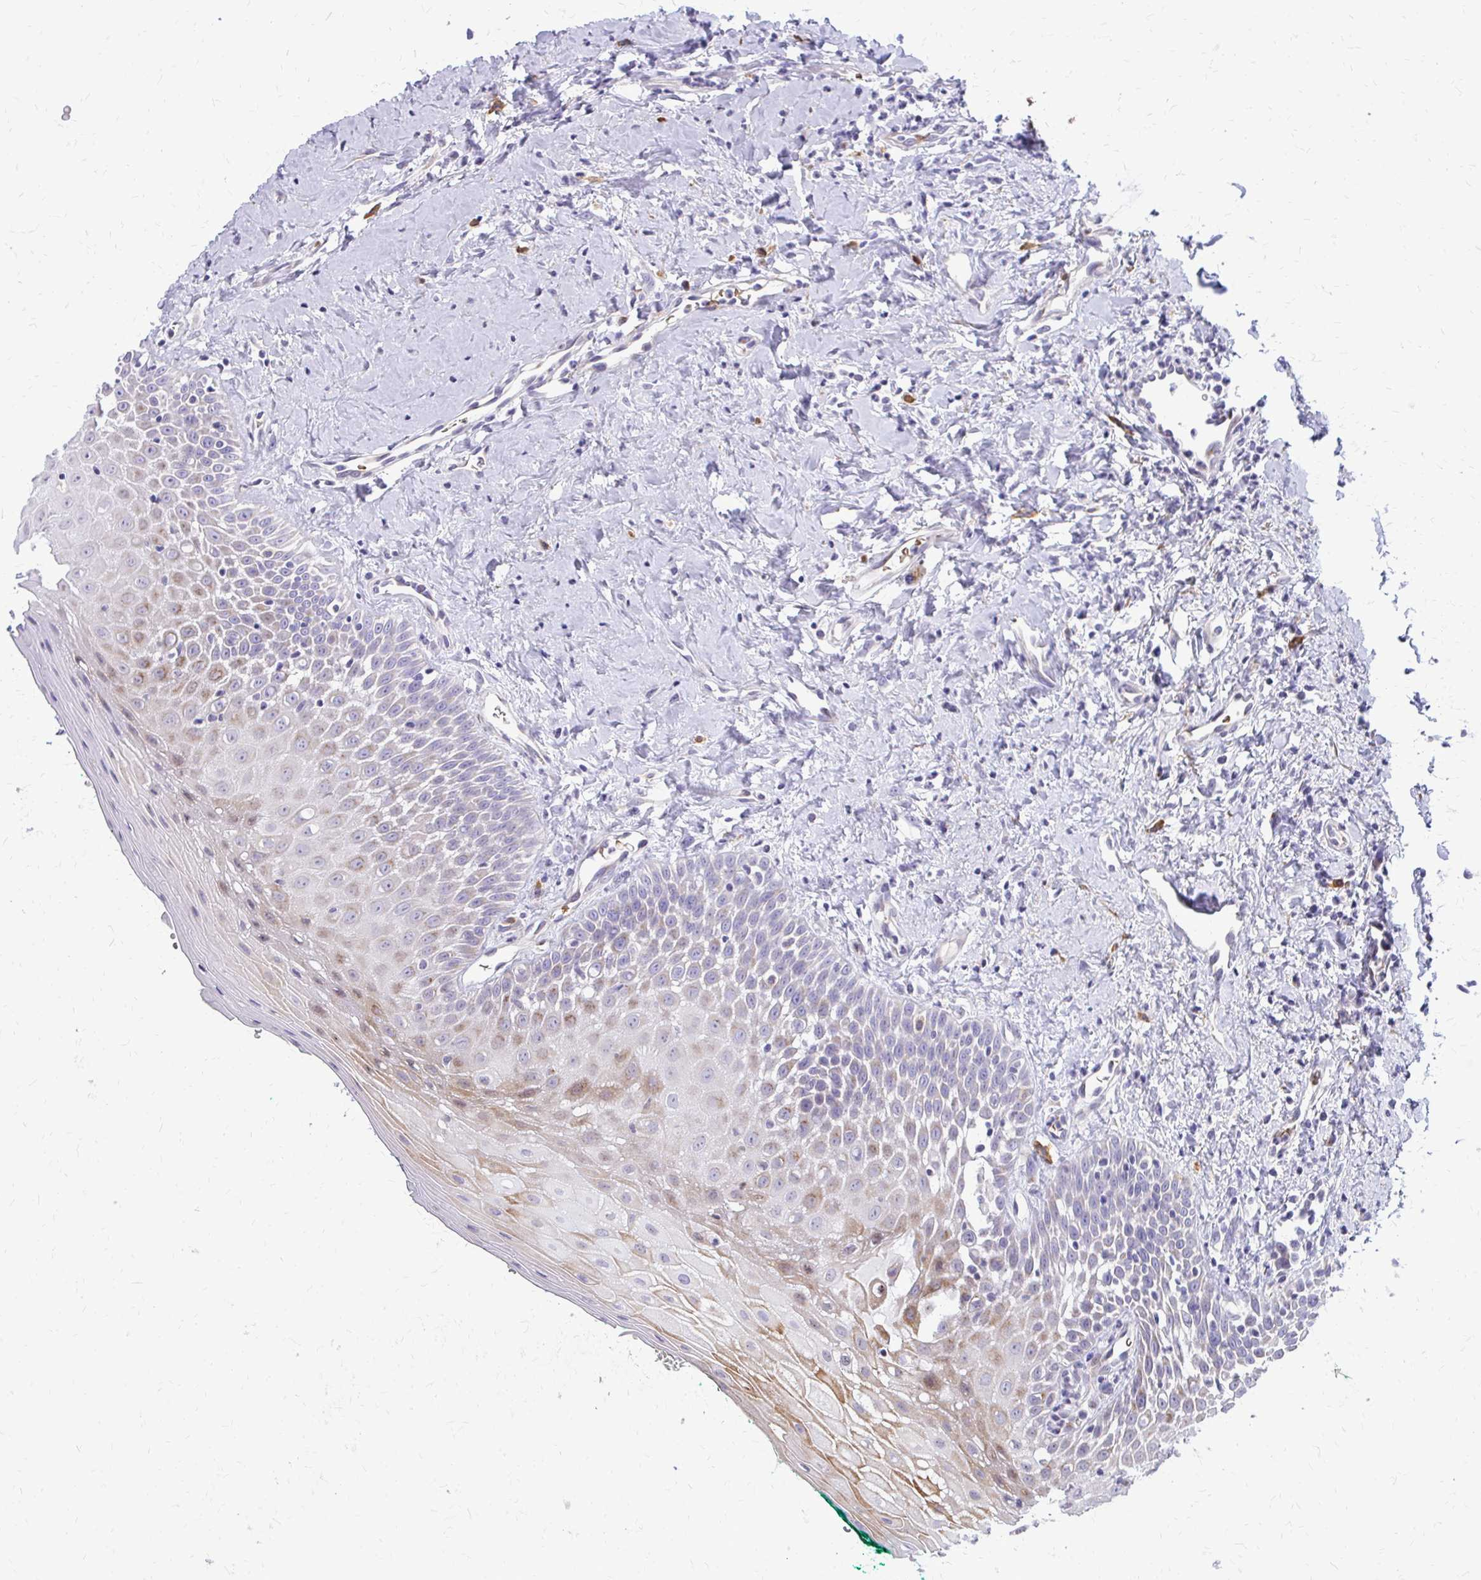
{"staining": {"intensity": "strong", "quantity": "25%-75%", "location": "cytoplasmic/membranous"}, "tissue": "oral mucosa", "cell_type": "Squamous epithelial cells", "image_type": "normal", "snomed": [{"axis": "morphology", "description": "Normal tissue, NOS"}, {"axis": "topography", "description": "Oral tissue"}], "caption": "Immunohistochemical staining of normal human oral mucosa displays strong cytoplasmic/membranous protein staining in approximately 25%-75% of squamous epithelial cells. (DAB (3,3'-diaminobenzidine) IHC with brightfield microscopy, high magnification).", "gene": "FUNDC2", "patient": {"sex": "female", "age": 70}}